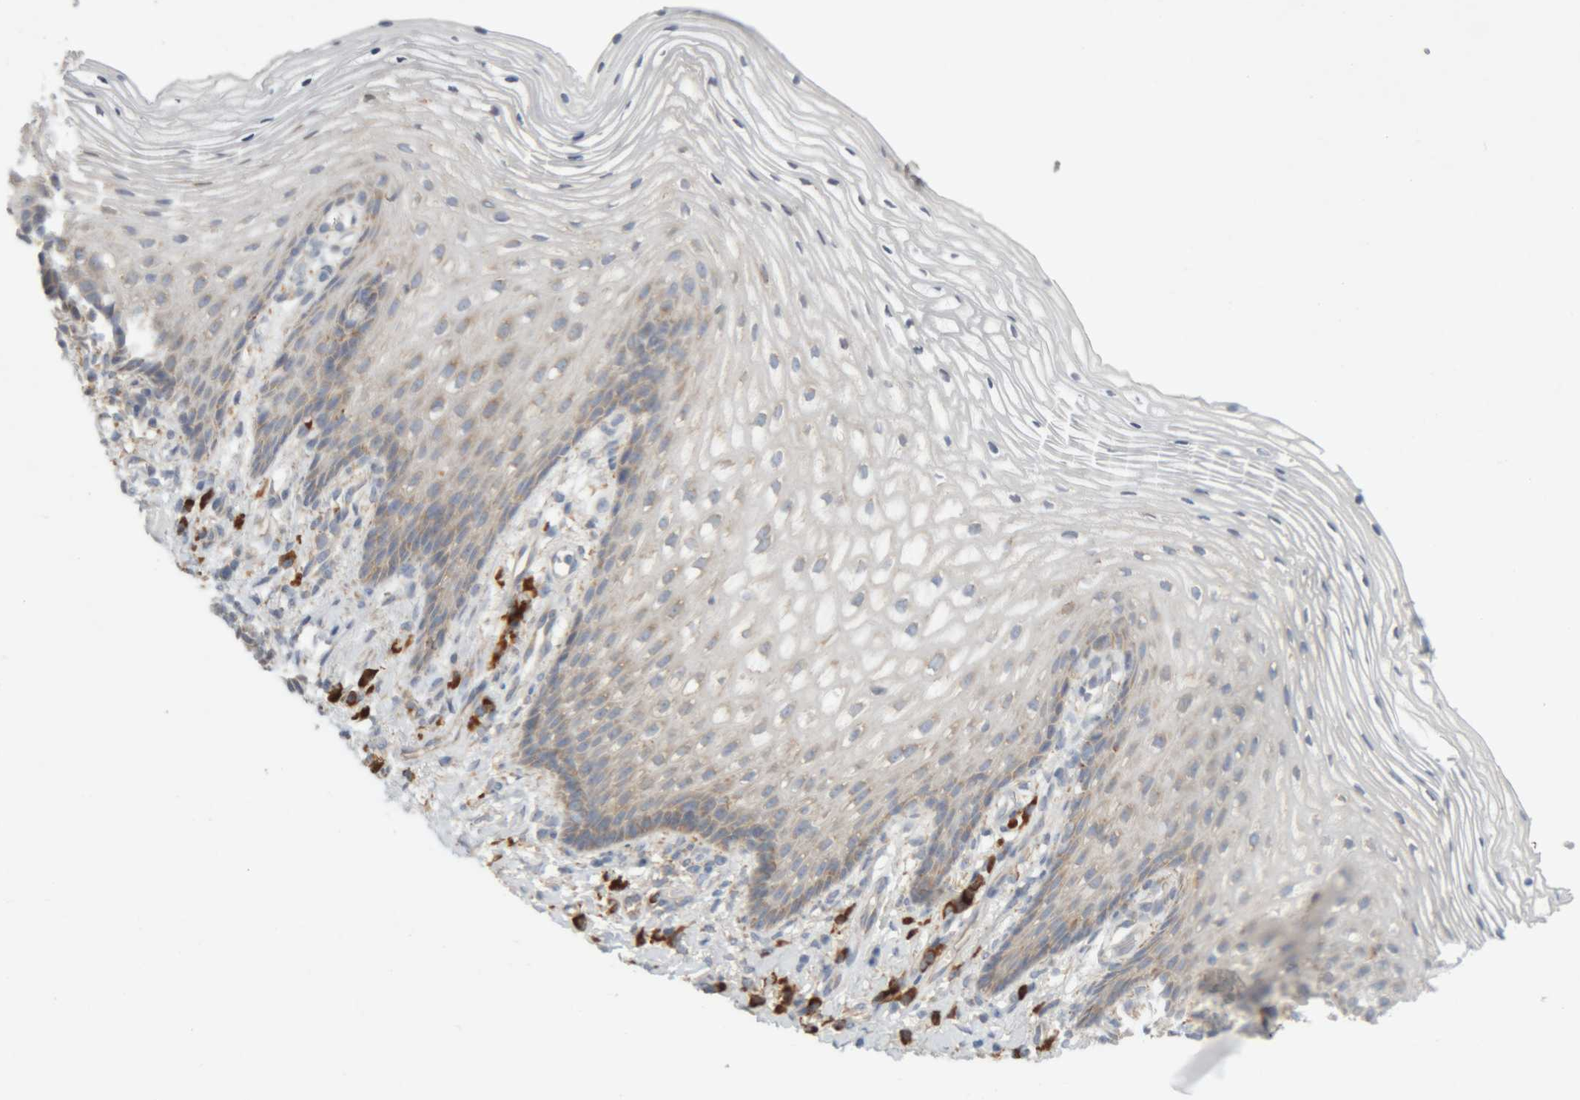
{"staining": {"intensity": "weak", "quantity": "25%-75%", "location": "cytoplasmic/membranous"}, "tissue": "vagina", "cell_type": "Squamous epithelial cells", "image_type": "normal", "snomed": [{"axis": "morphology", "description": "Normal tissue, NOS"}, {"axis": "topography", "description": "Vagina"}], "caption": "Immunohistochemical staining of unremarkable vagina displays low levels of weak cytoplasmic/membranous expression in about 25%-75% of squamous epithelial cells.", "gene": "RPN2", "patient": {"sex": "female", "age": 60}}